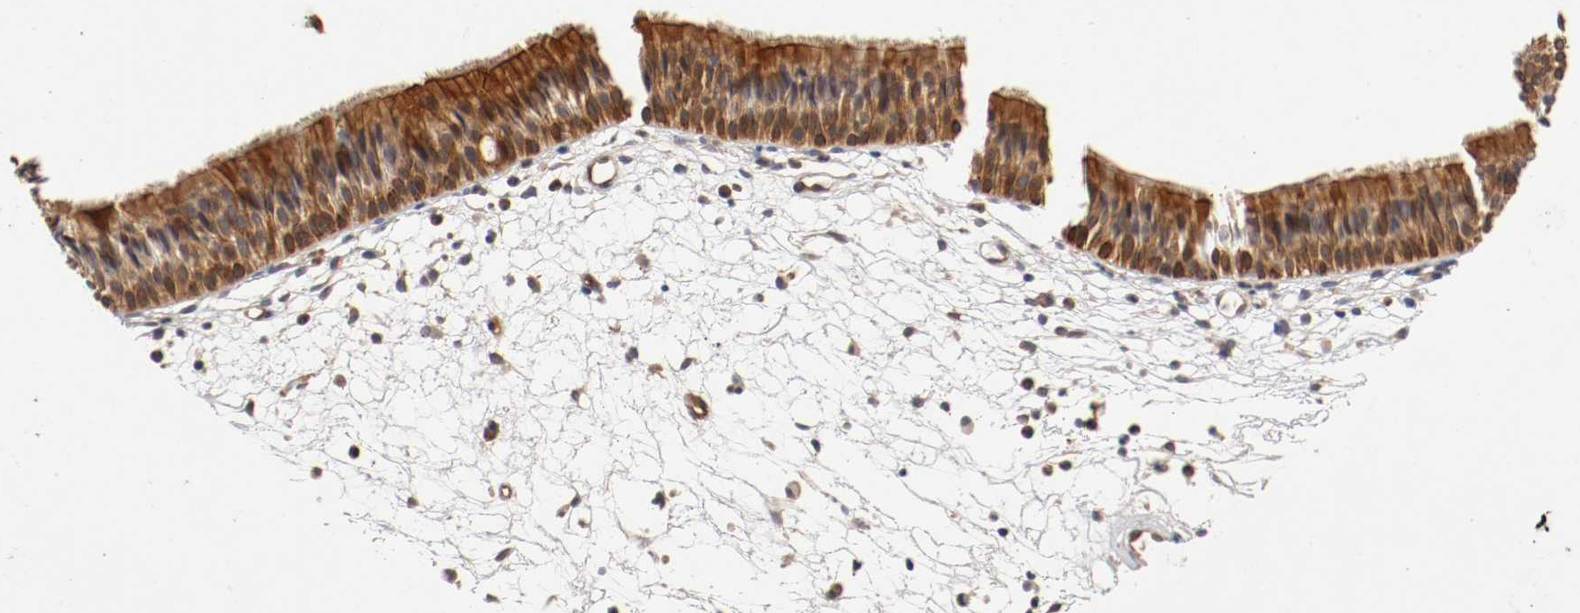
{"staining": {"intensity": "strong", "quantity": ">75%", "location": "cytoplasmic/membranous"}, "tissue": "nasopharynx", "cell_type": "Respiratory epithelial cells", "image_type": "normal", "snomed": [{"axis": "morphology", "description": "Normal tissue, NOS"}, {"axis": "topography", "description": "Nasopharynx"}], "caption": "Immunohistochemical staining of unremarkable nasopharynx reveals >75% levels of strong cytoplasmic/membranous protein staining in about >75% of respiratory epithelial cells. The staining was performed using DAB (3,3'-diaminobenzidine), with brown indicating positive protein expression. Nuclei are stained blue with hematoxylin.", "gene": "TYK2", "patient": {"sex": "female", "age": 54}}